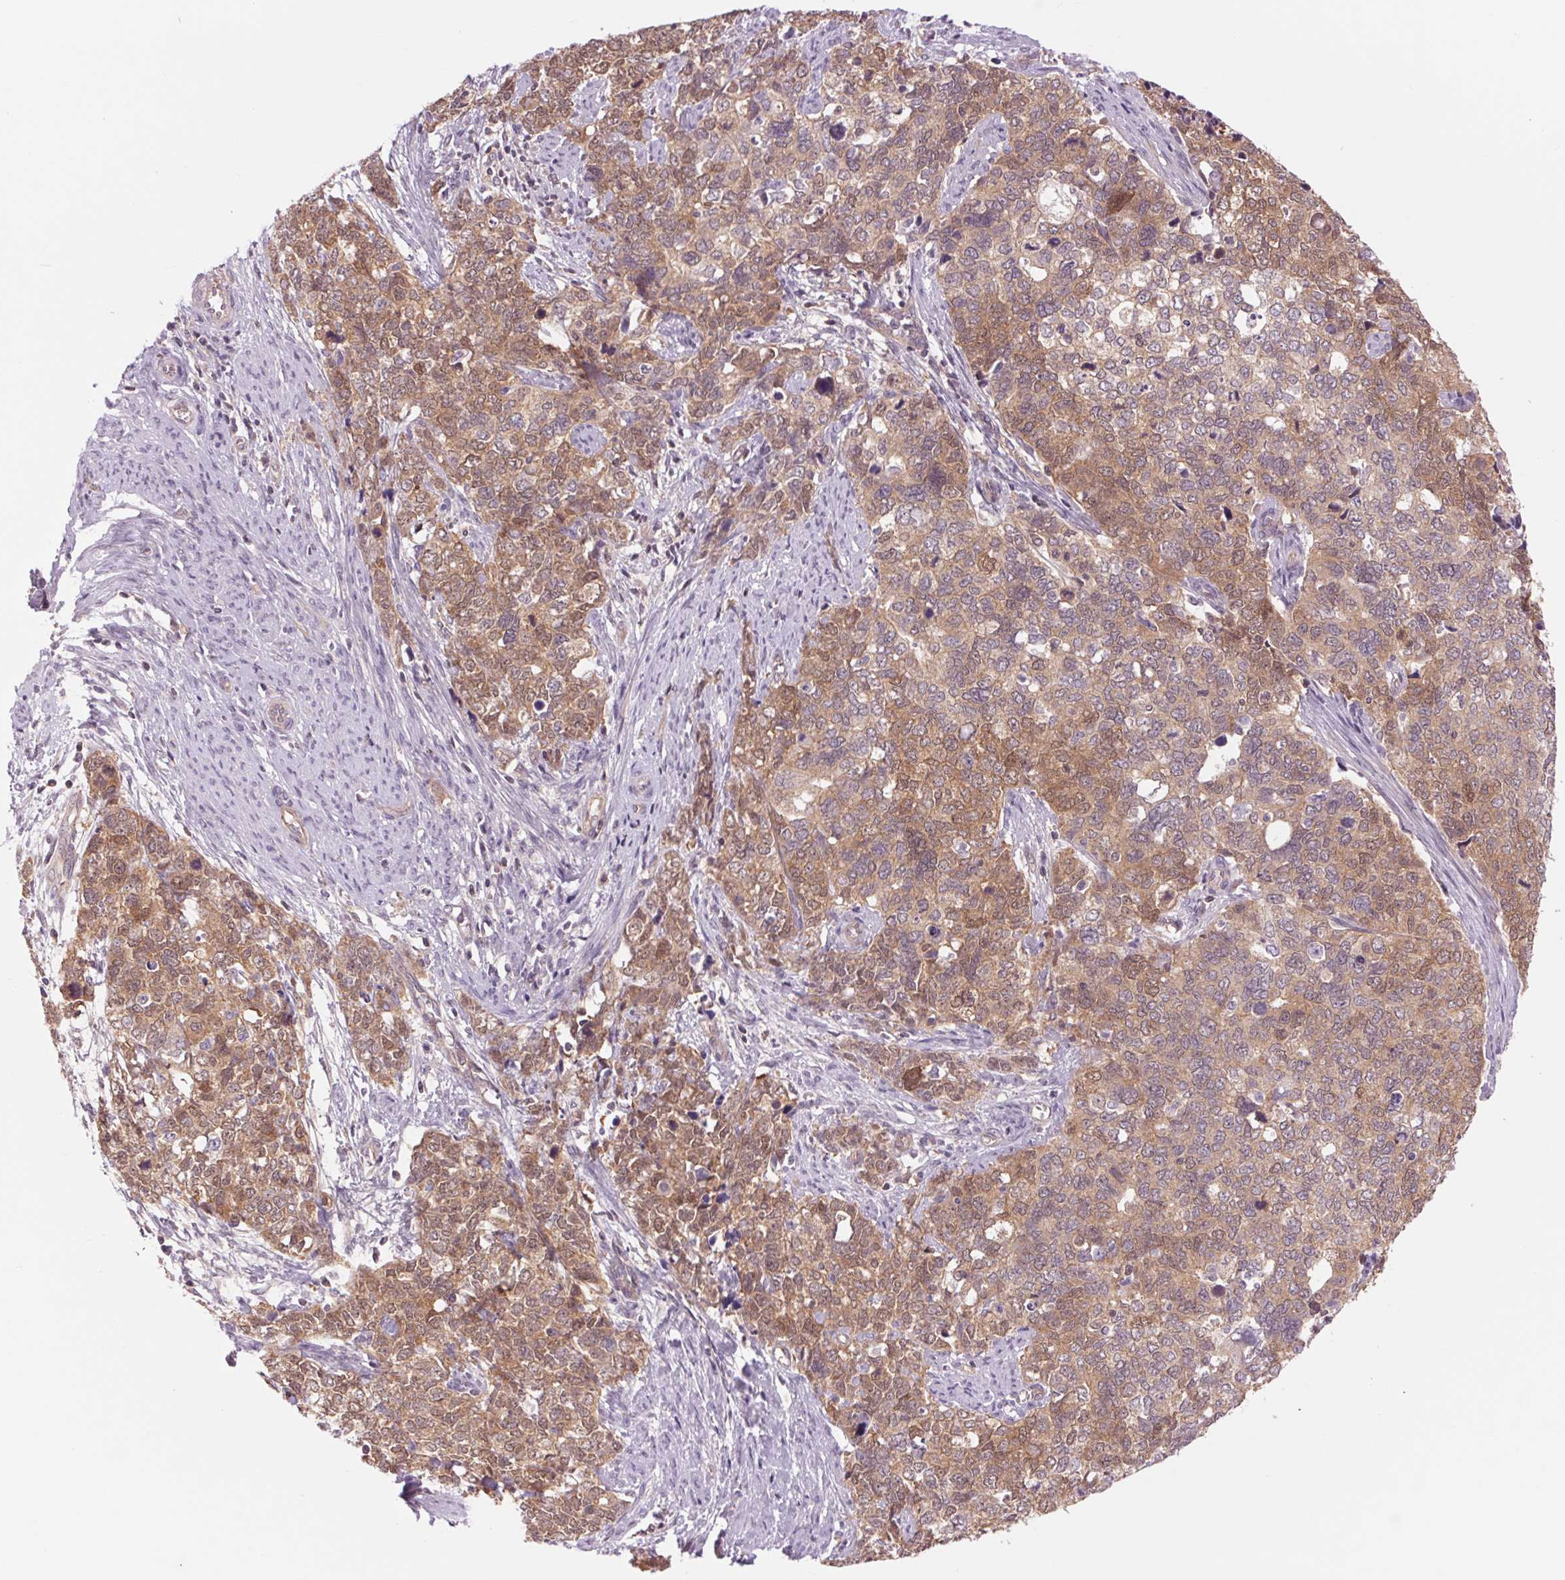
{"staining": {"intensity": "moderate", "quantity": ">75%", "location": "cytoplasmic/membranous"}, "tissue": "cervical cancer", "cell_type": "Tumor cells", "image_type": "cancer", "snomed": [{"axis": "morphology", "description": "Squamous cell carcinoma, NOS"}, {"axis": "topography", "description": "Cervix"}], "caption": "High-magnification brightfield microscopy of cervical squamous cell carcinoma stained with DAB (3,3'-diaminobenzidine) (brown) and counterstained with hematoxylin (blue). tumor cells exhibit moderate cytoplasmic/membranous expression is appreciated in about>75% of cells. (IHC, brightfield microscopy, high magnification).", "gene": "SH3RF2", "patient": {"sex": "female", "age": 63}}